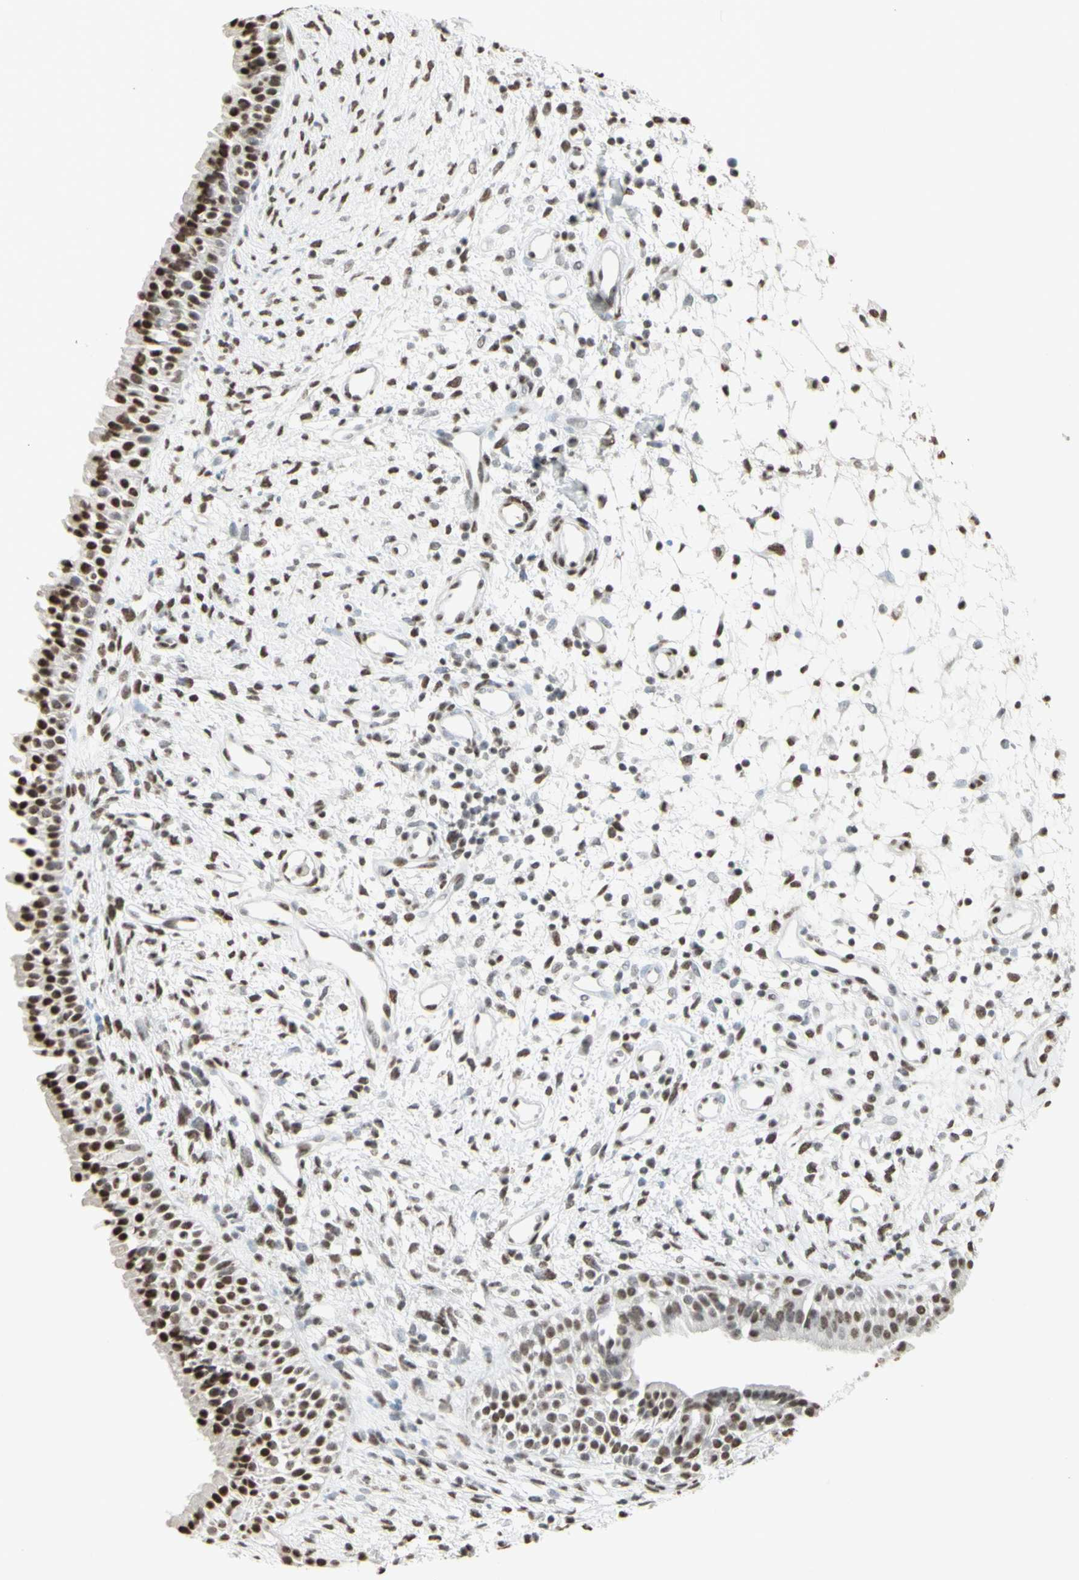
{"staining": {"intensity": "strong", "quantity": "25%-75%", "location": "nuclear"}, "tissue": "nasopharynx", "cell_type": "Respiratory epithelial cells", "image_type": "normal", "snomed": [{"axis": "morphology", "description": "Normal tissue, NOS"}, {"axis": "topography", "description": "Nasopharynx"}], "caption": "Benign nasopharynx displays strong nuclear expression in approximately 25%-75% of respiratory epithelial cells, visualized by immunohistochemistry. (IHC, brightfield microscopy, high magnification).", "gene": "TRIM28", "patient": {"sex": "male", "age": 22}}